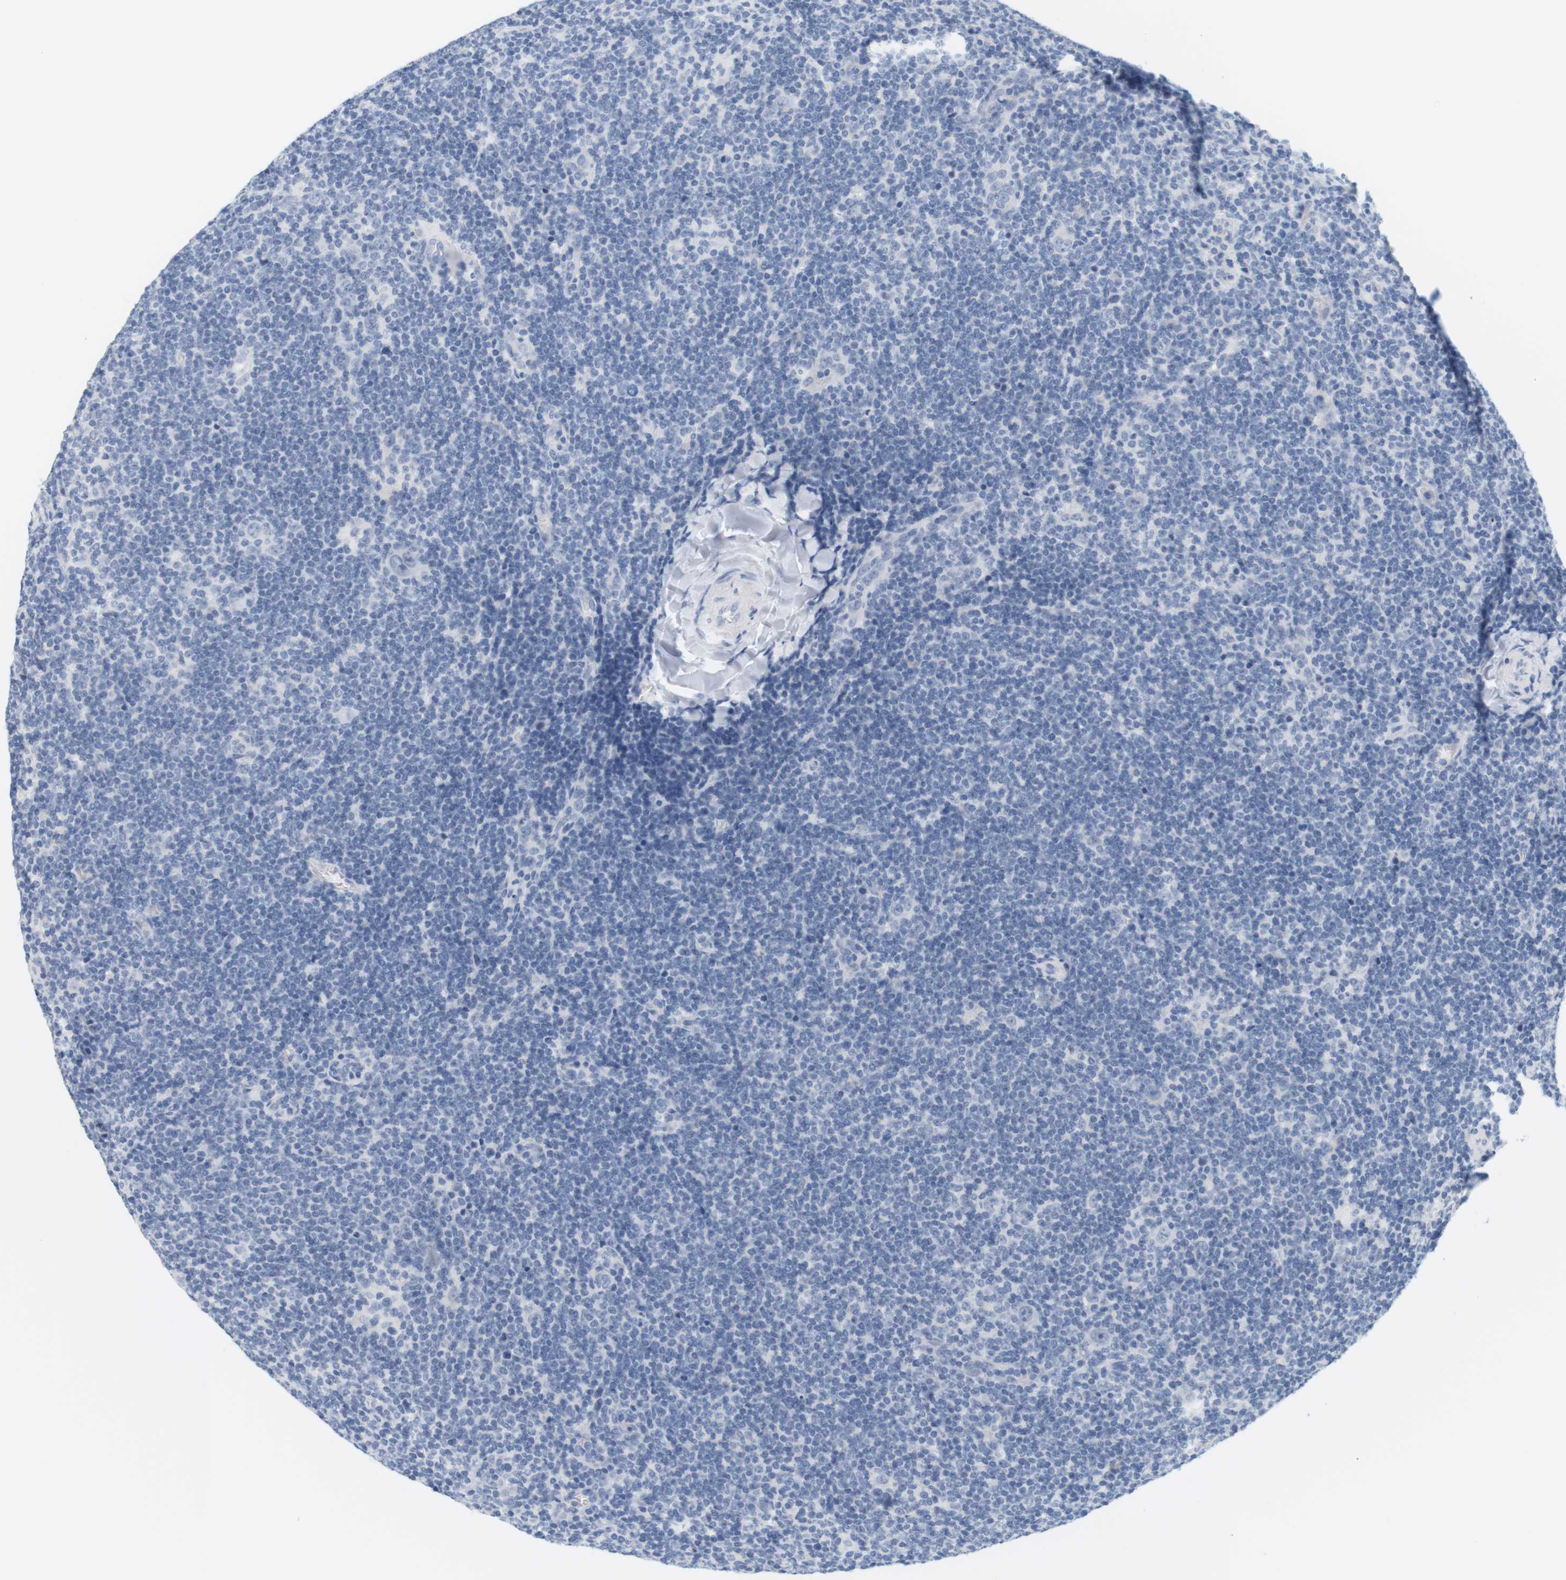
{"staining": {"intensity": "negative", "quantity": "none", "location": "none"}, "tissue": "lymphoma", "cell_type": "Tumor cells", "image_type": "cancer", "snomed": [{"axis": "morphology", "description": "Hodgkin's disease, NOS"}, {"axis": "topography", "description": "Lymph node"}], "caption": "There is no significant positivity in tumor cells of Hodgkin's disease. Nuclei are stained in blue.", "gene": "OPRM1", "patient": {"sex": "female", "age": 57}}